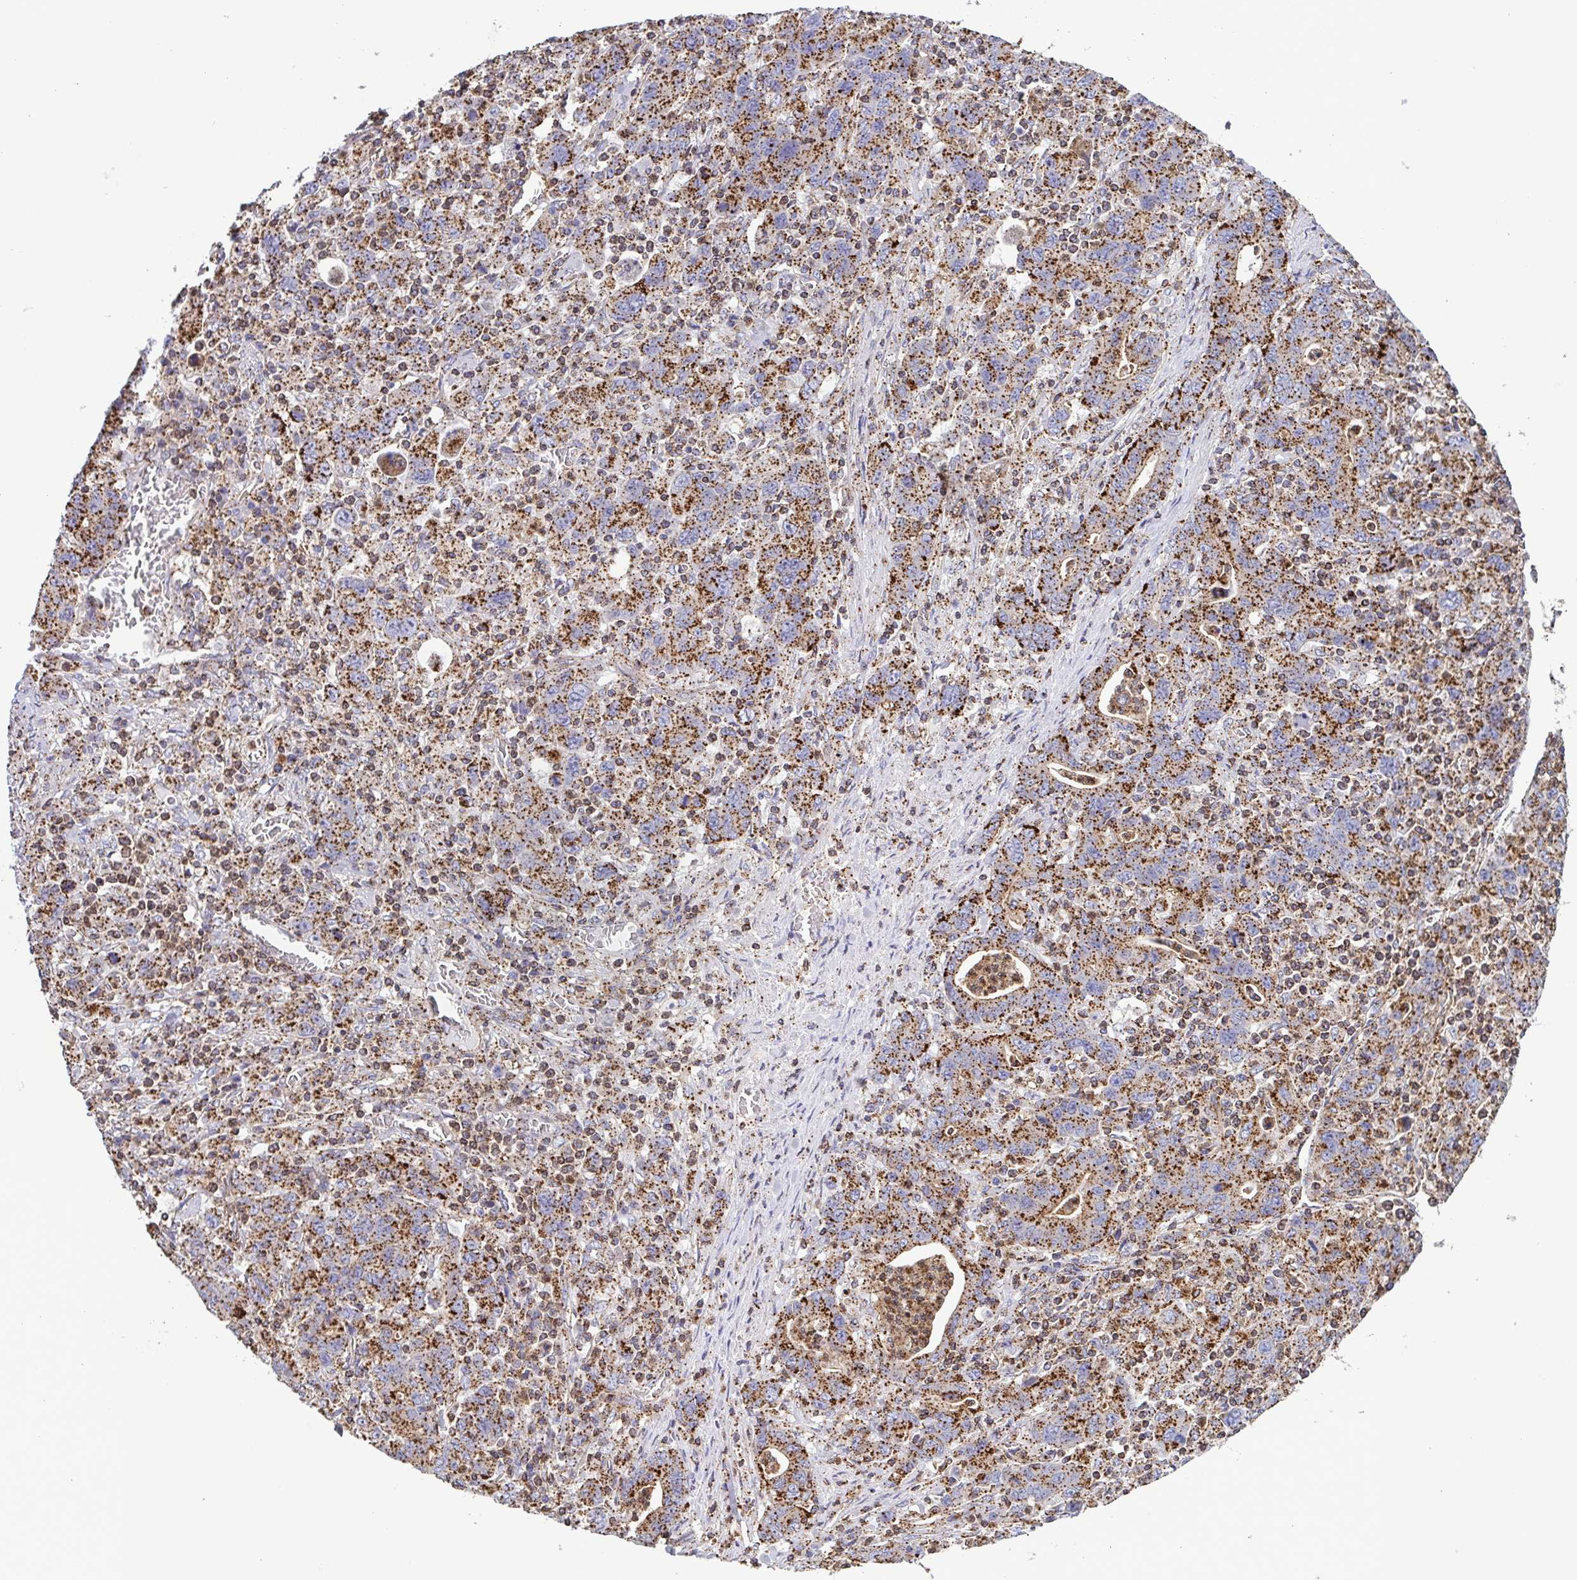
{"staining": {"intensity": "moderate", "quantity": ">75%", "location": "cytoplasmic/membranous"}, "tissue": "stomach cancer", "cell_type": "Tumor cells", "image_type": "cancer", "snomed": [{"axis": "morphology", "description": "Adenocarcinoma, NOS"}, {"axis": "topography", "description": "Stomach, upper"}], "caption": "Protein analysis of stomach cancer tissue reveals moderate cytoplasmic/membranous staining in approximately >75% of tumor cells. The staining is performed using DAB (3,3'-diaminobenzidine) brown chromogen to label protein expression. The nuclei are counter-stained blue using hematoxylin.", "gene": "CHMP1B", "patient": {"sex": "male", "age": 69}}